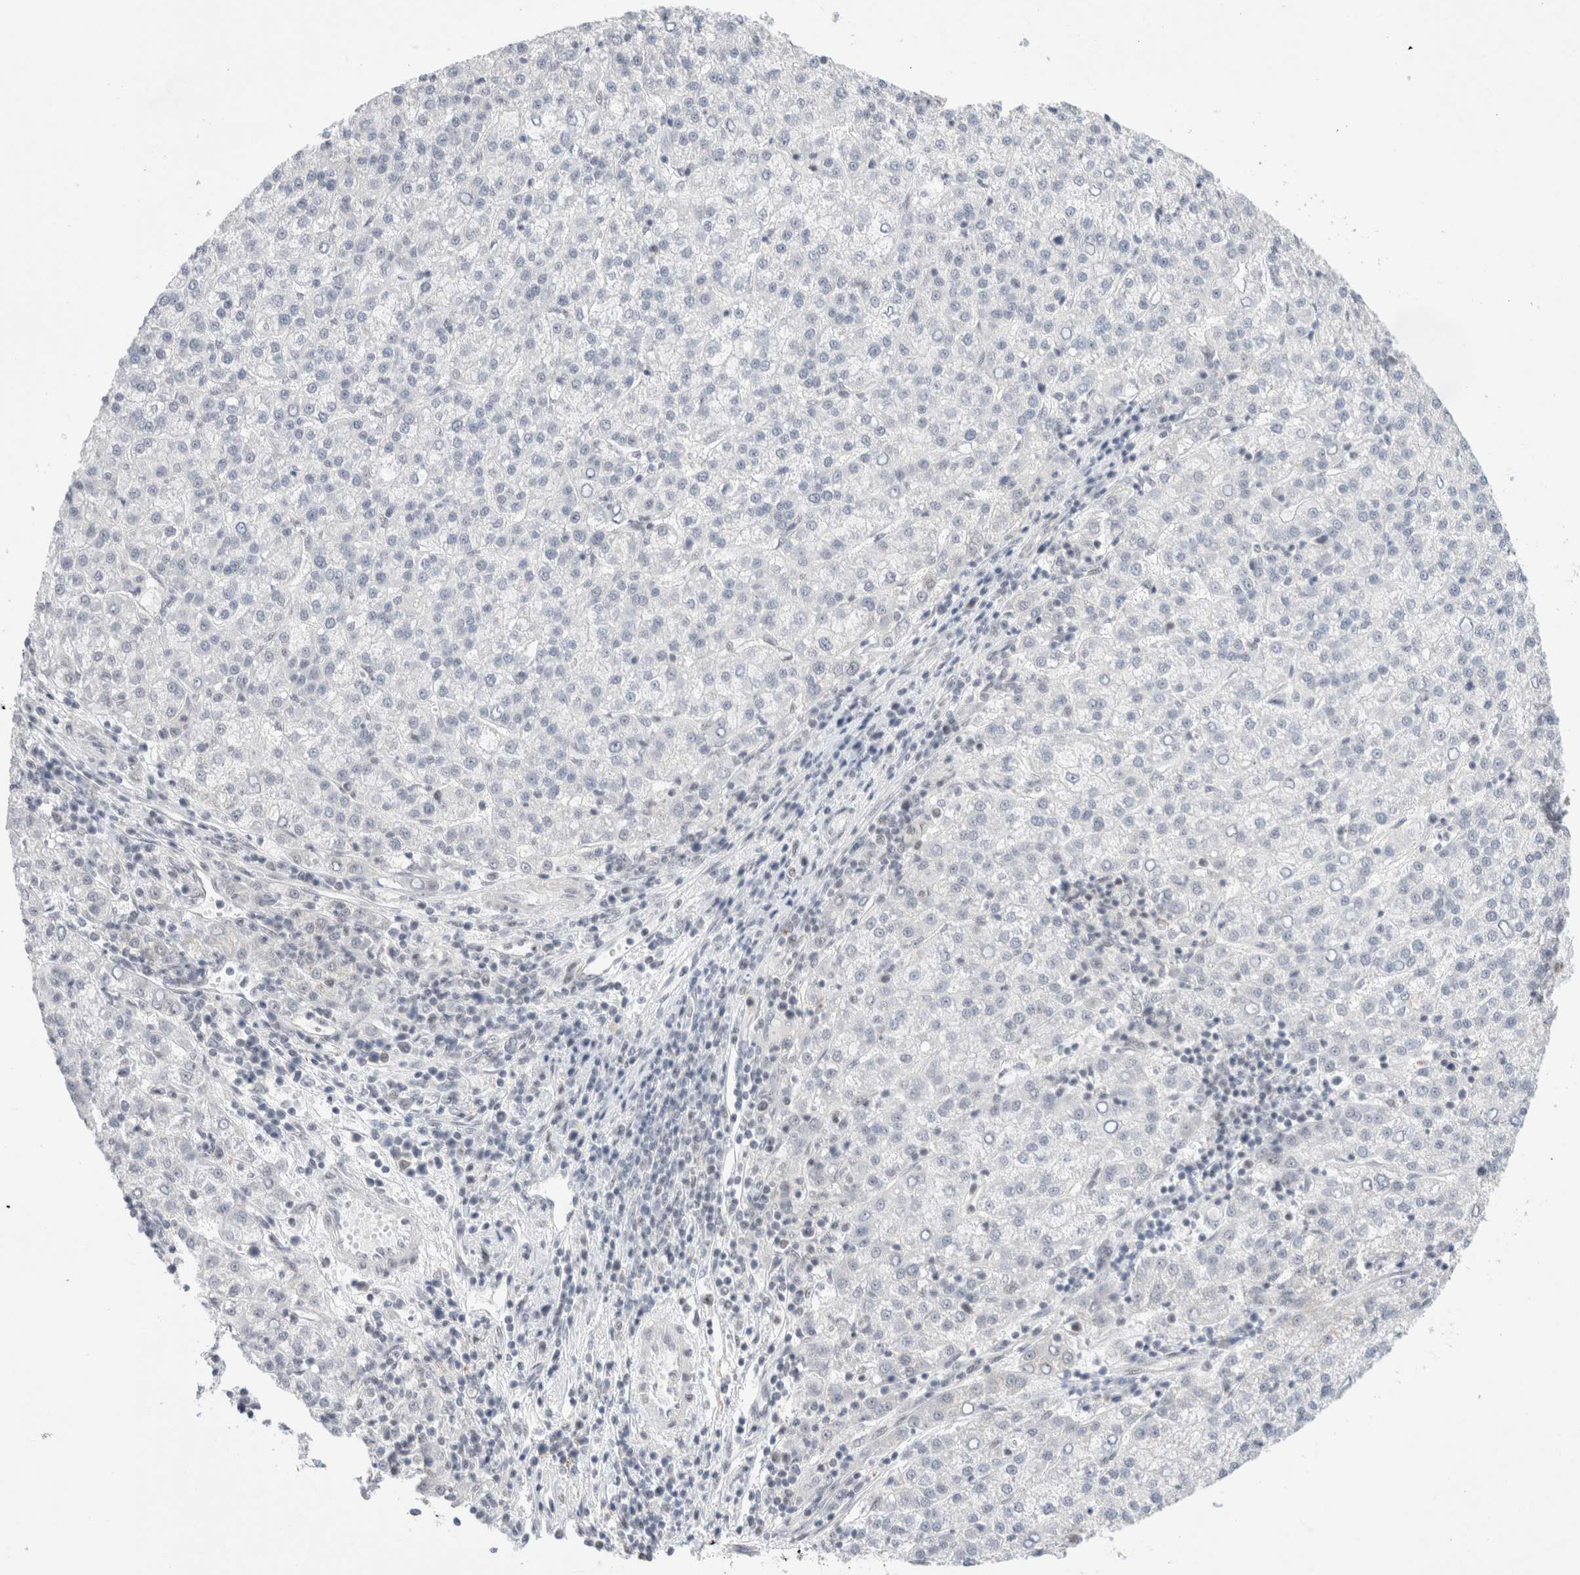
{"staining": {"intensity": "negative", "quantity": "none", "location": "none"}, "tissue": "liver cancer", "cell_type": "Tumor cells", "image_type": "cancer", "snomed": [{"axis": "morphology", "description": "Carcinoma, Hepatocellular, NOS"}, {"axis": "topography", "description": "Liver"}], "caption": "The micrograph shows no significant positivity in tumor cells of liver cancer.", "gene": "GATAD2A", "patient": {"sex": "female", "age": 58}}